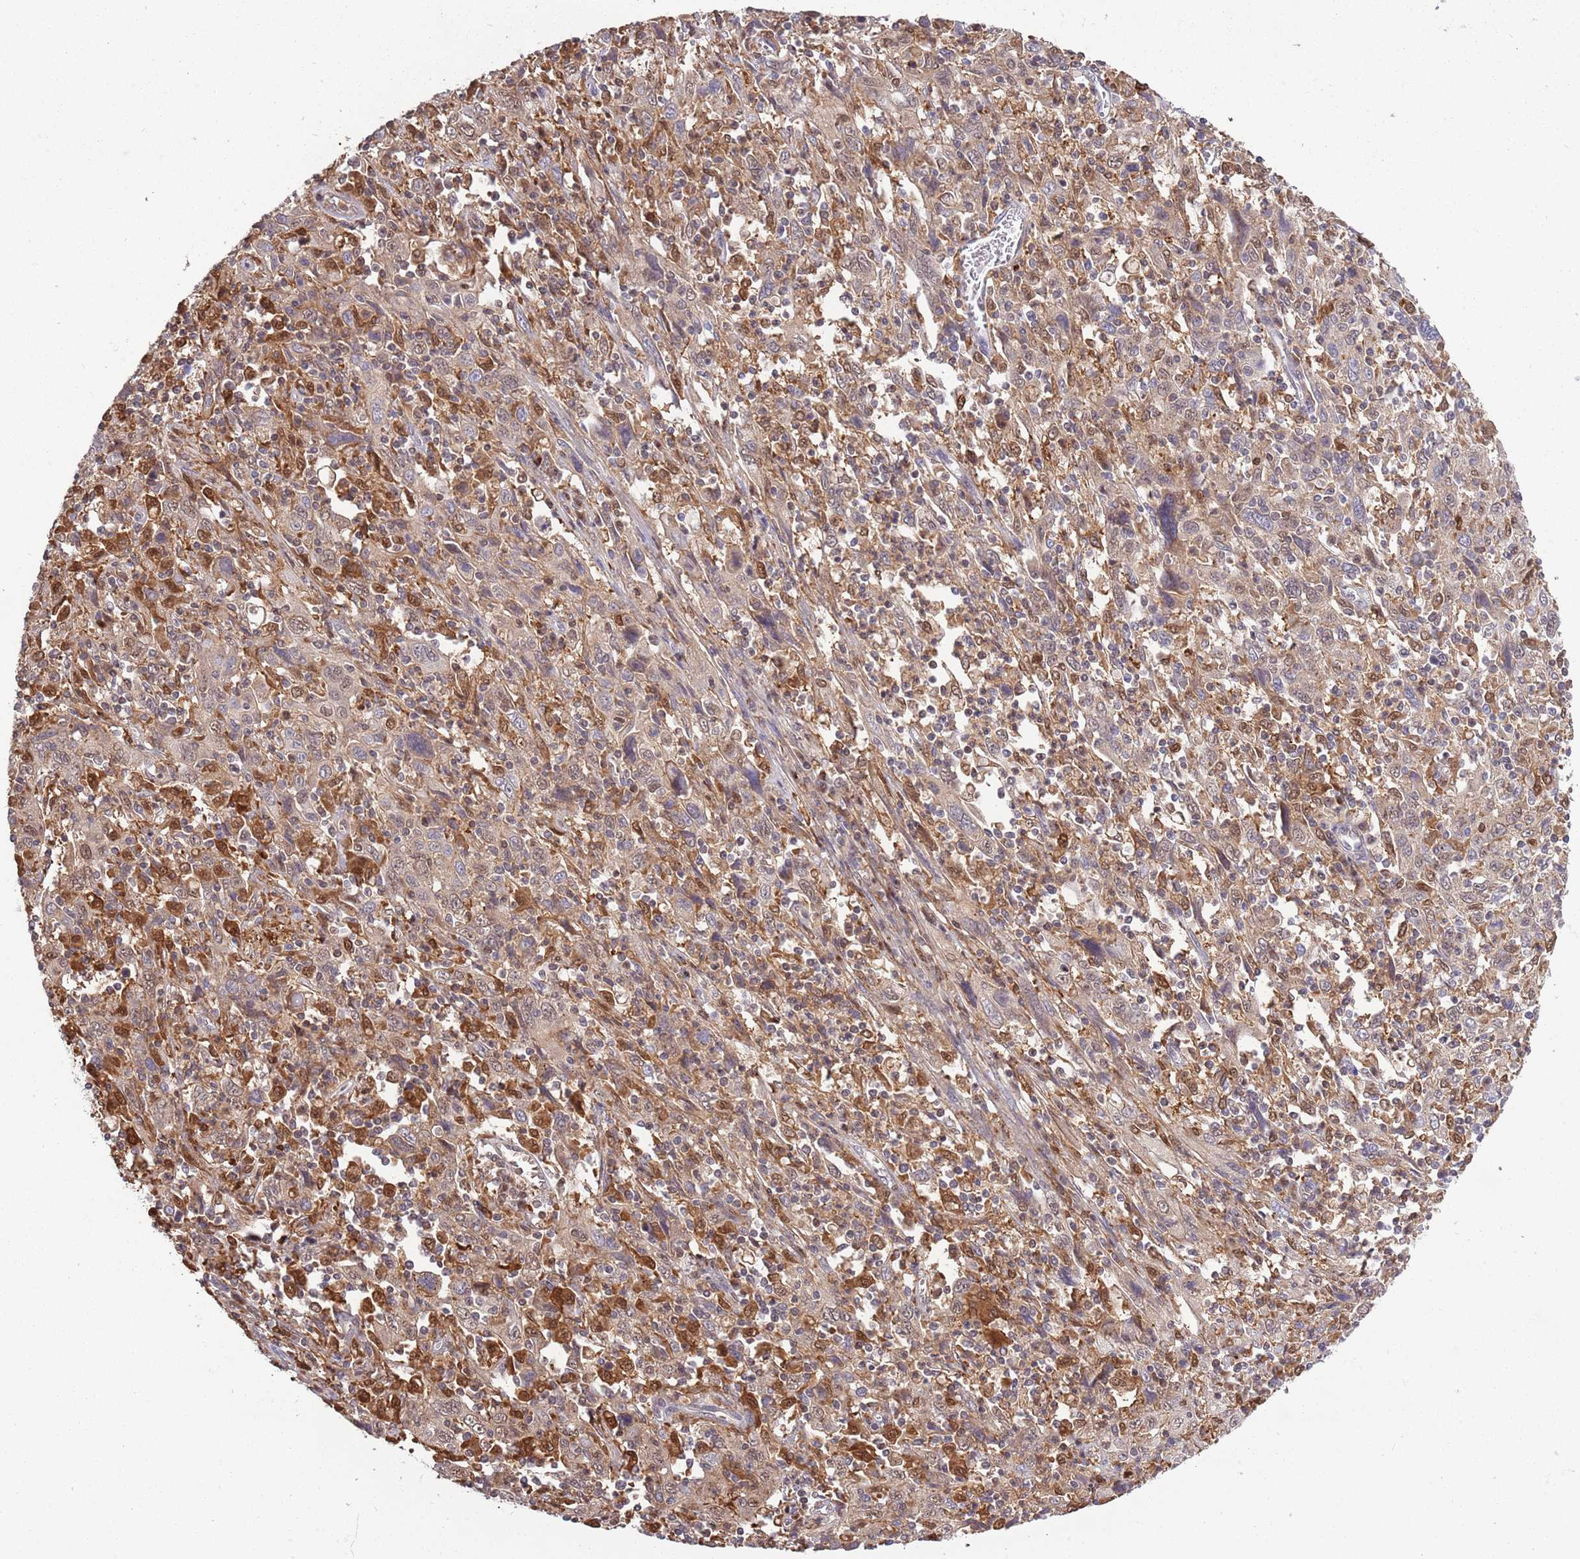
{"staining": {"intensity": "moderate", "quantity": ">75%", "location": "cytoplasmic/membranous,nuclear"}, "tissue": "cervical cancer", "cell_type": "Tumor cells", "image_type": "cancer", "snomed": [{"axis": "morphology", "description": "Squamous cell carcinoma, NOS"}, {"axis": "topography", "description": "Cervix"}], "caption": "Protein staining shows moderate cytoplasmic/membranous and nuclear expression in about >75% of tumor cells in cervical cancer (squamous cell carcinoma). (IHC, brightfield microscopy, high magnification).", "gene": "CCNJL", "patient": {"sex": "female", "age": 46}}